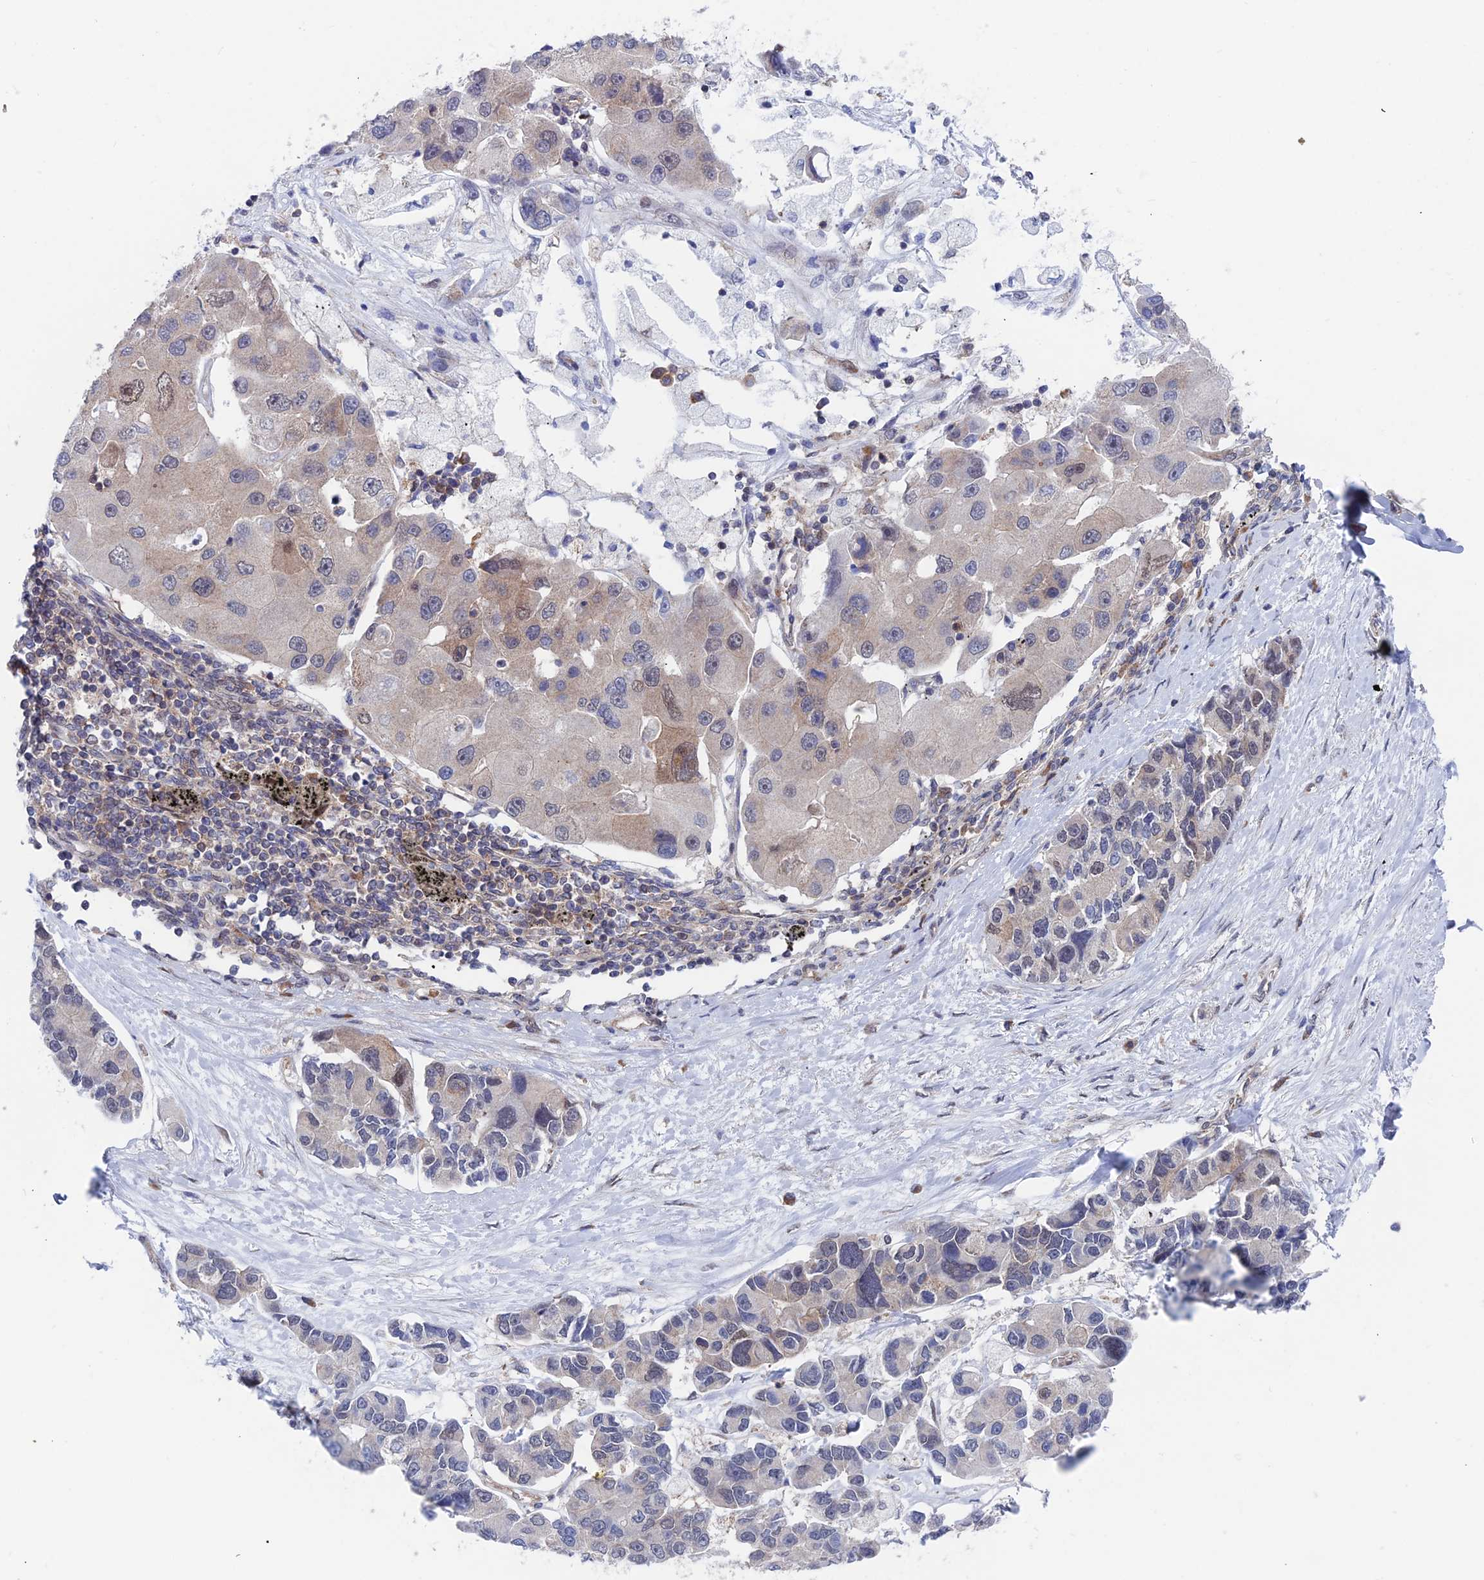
{"staining": {"intensity": "strong", "quantity": "<25%", "location": "cytoplasmic/membranous,nuclear"}, "tissue": "lung cancer", "cell_type": "Tumor cells", "image_type": "cancer", "snomed": [{"axis": "morphology", "description": "Adenocarcinoma, NOS"}, {"axis": "topography", "description": "Lung"}], "caption": "Immunohistochemistry (IHC) micrograph of neoplastic tissue: adenocarcinoma (lung) stained using immunohistochemistry (IHC) exhibits medium levels of strong protein expression localized specifically in the cytoplasmic/membranous and nuclear of tumor cells, appearing as a cytoplasmic/membranous and nuclear brown color.", "gene": "IGBP1", "patient": {"sex": "female", "age": 54}}